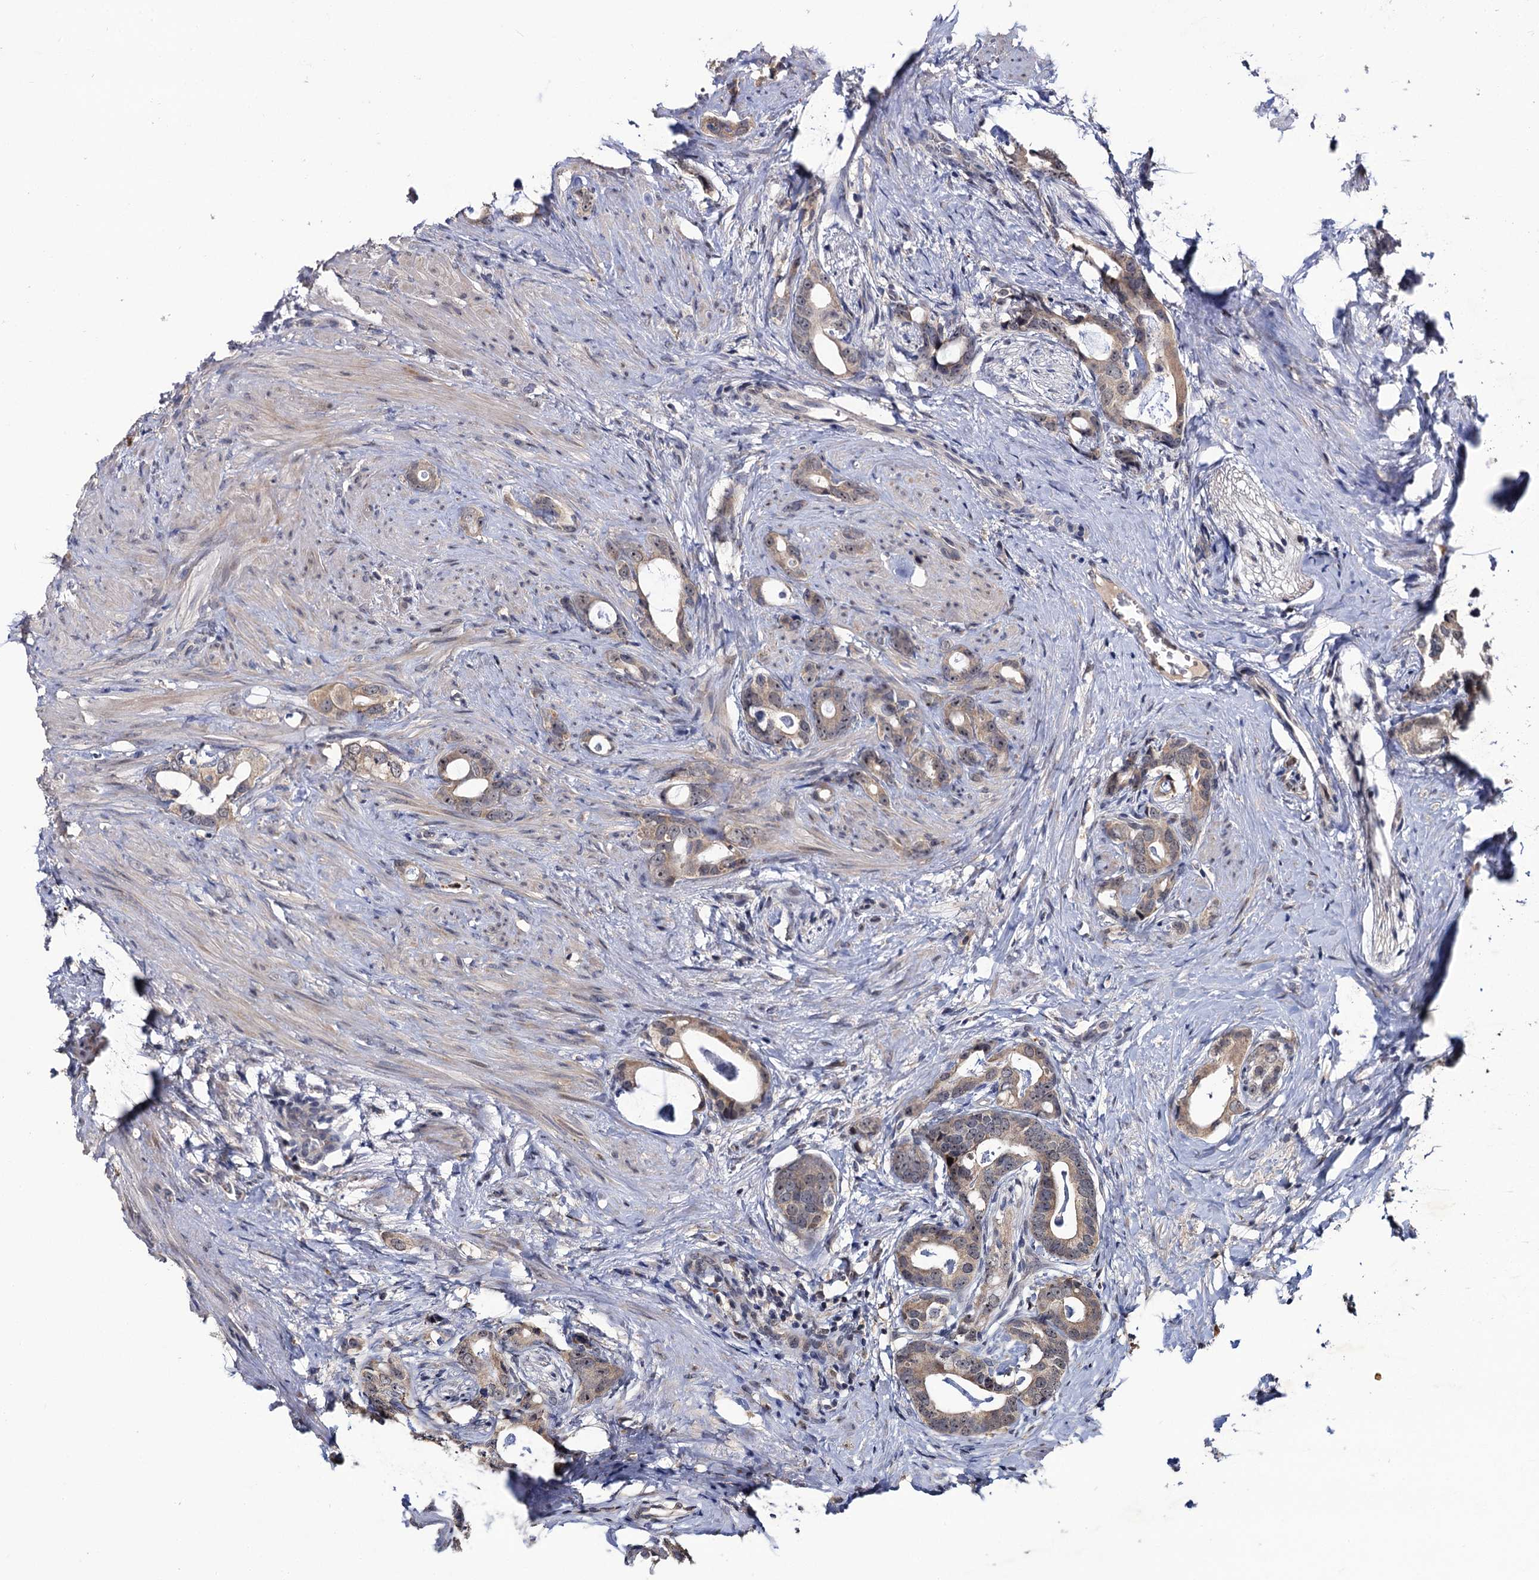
{"staining": {"intensity": "weak", "quantity": ">75%", "location": "cytoplasmic/membranous"}, "tissue": "prostate cancer", "cell_type": "Tumor cells", "image_type": "cancer", "snomed": [{"axis": "morphology", "description": "Adenocarcinoma, Low grade"}, {"axis": "topography", "description": "Prostate"}], "caption": "A micrograph showing weak cytoplasmic/membranous staining in about >75% of tumor cells in prostate low-grade adenocarcinoma, as visualized by brown immunohistochemical staining.", "gene": "LRRC63", "patient": {"sex": "male", "age": 63}}